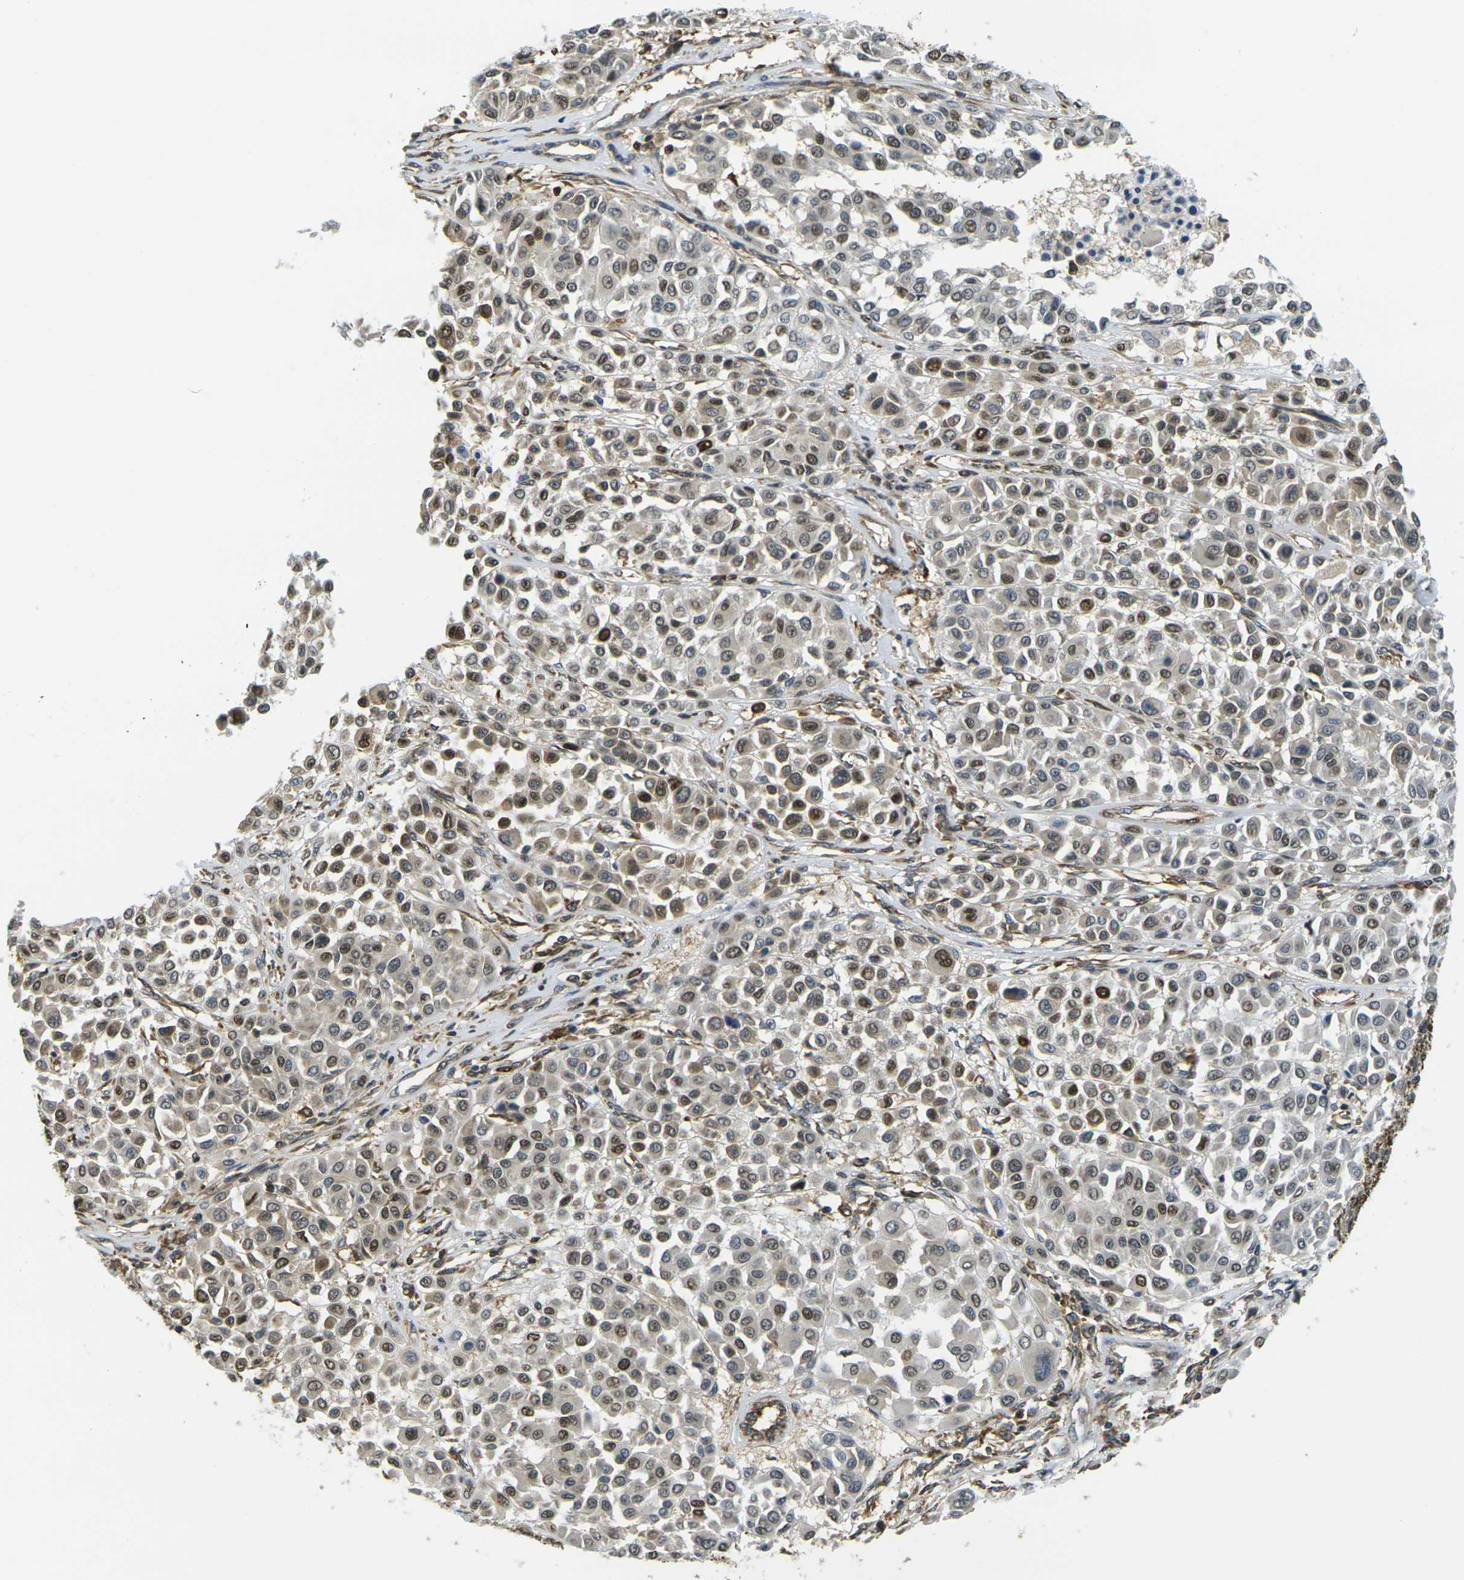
{"staining": {"intensity": "moderate", "quantity": "<25%", "location": "cytoplasmic/membranous,nuclear"}, "tissue": "melanoma", "cell_type": "Tumor cells", "image_type": "cancer", "snomed": [{"axis": "morphology", "description": "Malignant melanoma, Metastatic site"}, {"axis": "topography", "description": "Soft tissue"}], "caption": "A low amount of moderate cytoplasmic/membranous and nuclear positivity is appreciated in about <25% of tumor cells in melanoma tissue. The staining was performed using DAB to visualize the protein expression in brown, while the nuclei were stained in blue with hematoxylin (Magnification: 20x).", "gene": "CAST", "patient": {"sex": "male", "age": 41}}